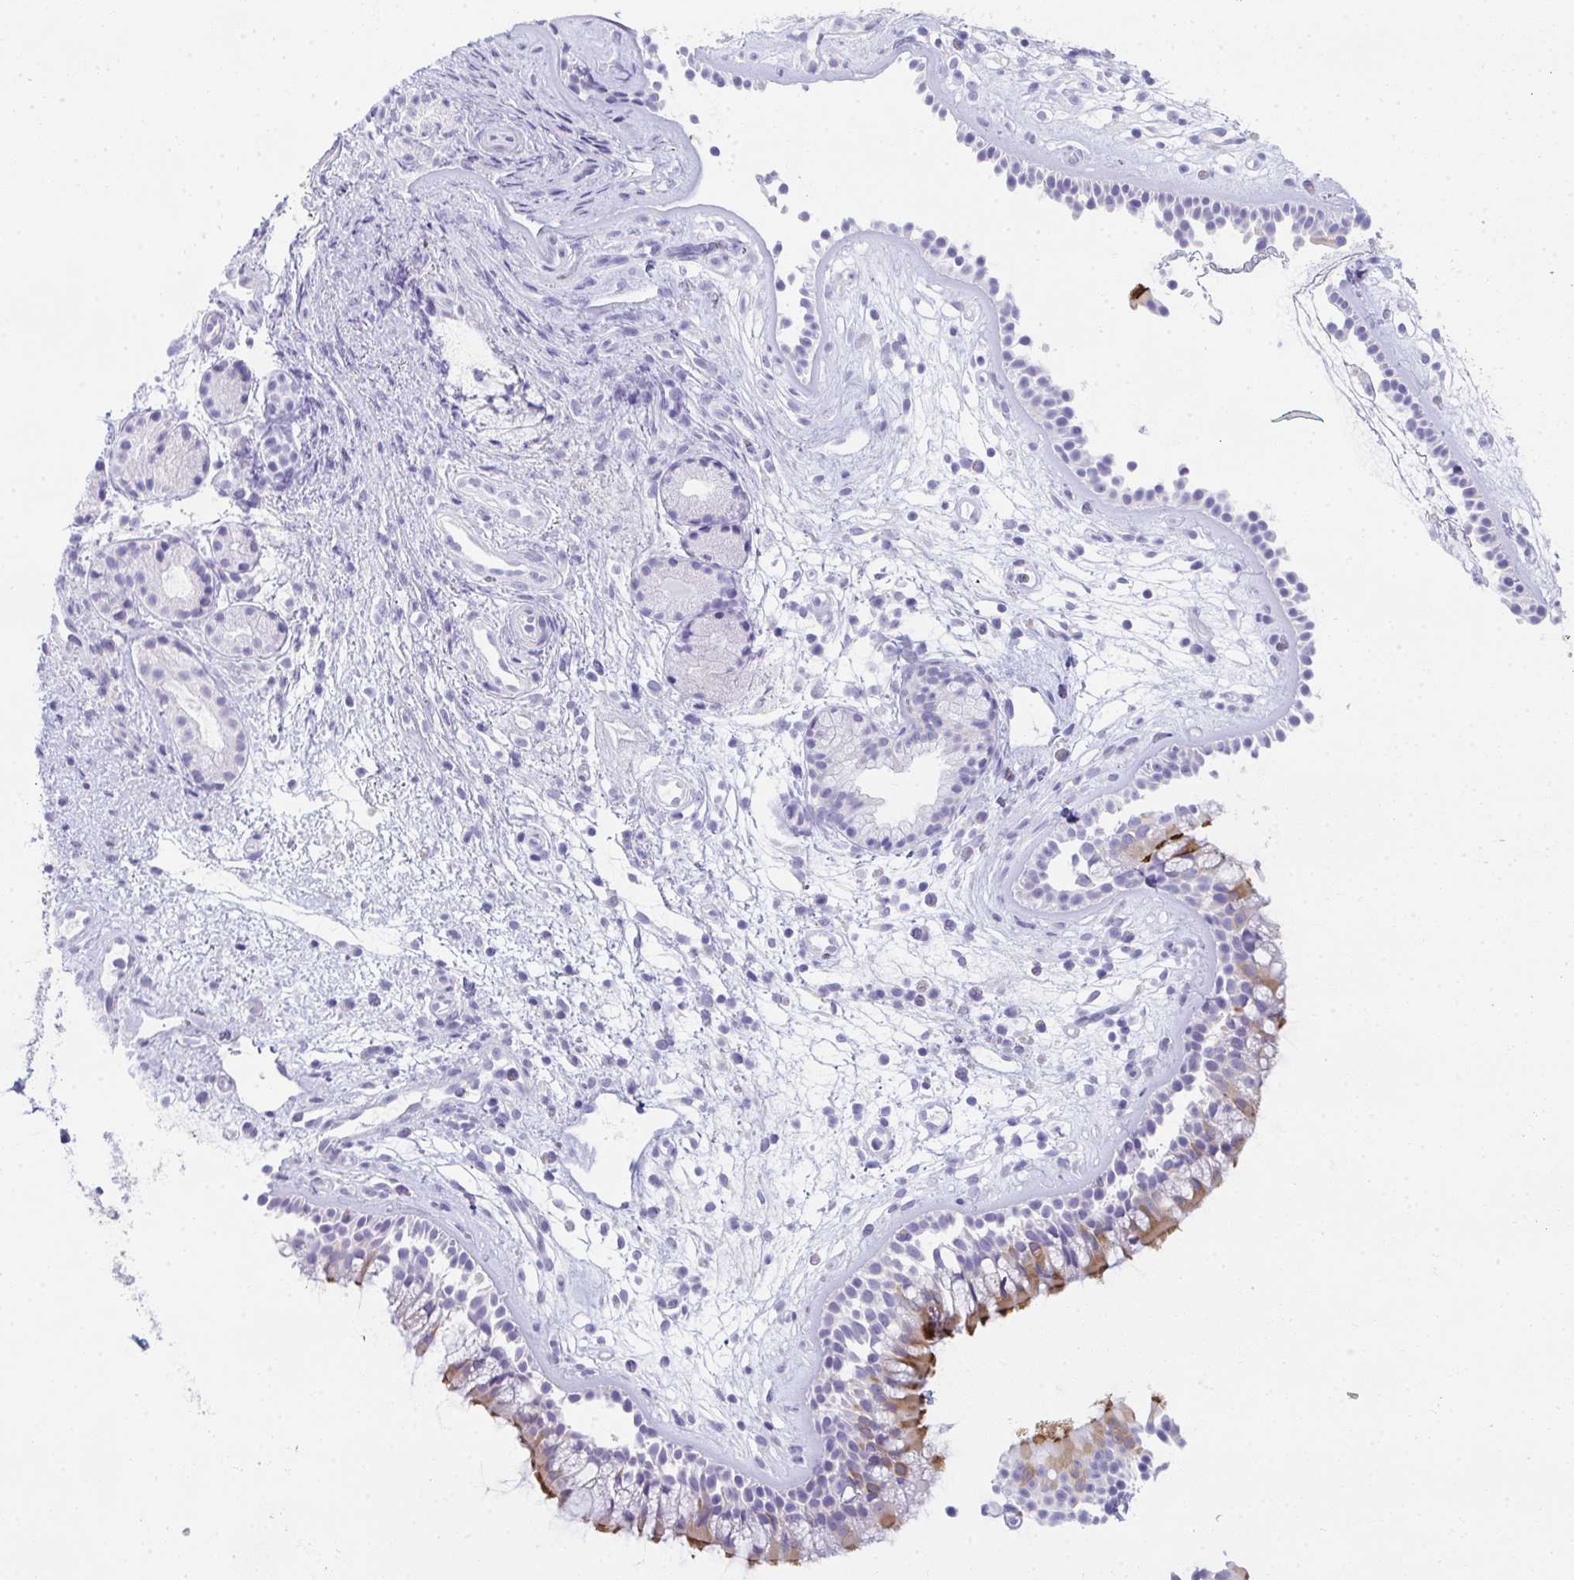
{"staining": {"intensity": "strong", "quantity": "<25%", "location": "cytoplasmic/membranous"}, "tissue": "nasopharynx", "cell_type": "Respiratory epithelial cells", "image_type": "normal", "snomed": [{"axis": "morphology", "description": "Normal tissue, NOS"}, {"axis": "topography", "description": "Nasopharynx"}], "caption": "High-power microscopy captured an immunohistochemistry (IHC) micrograph of benign nasopharynx, revealing strong cytoplasmic/membranous positivity in approximately <25% of respiratory epithelial cells. Nuclei are stained in blue.", "gene": "TTC30A", "patient": {"sex": "female", "age": 70}}